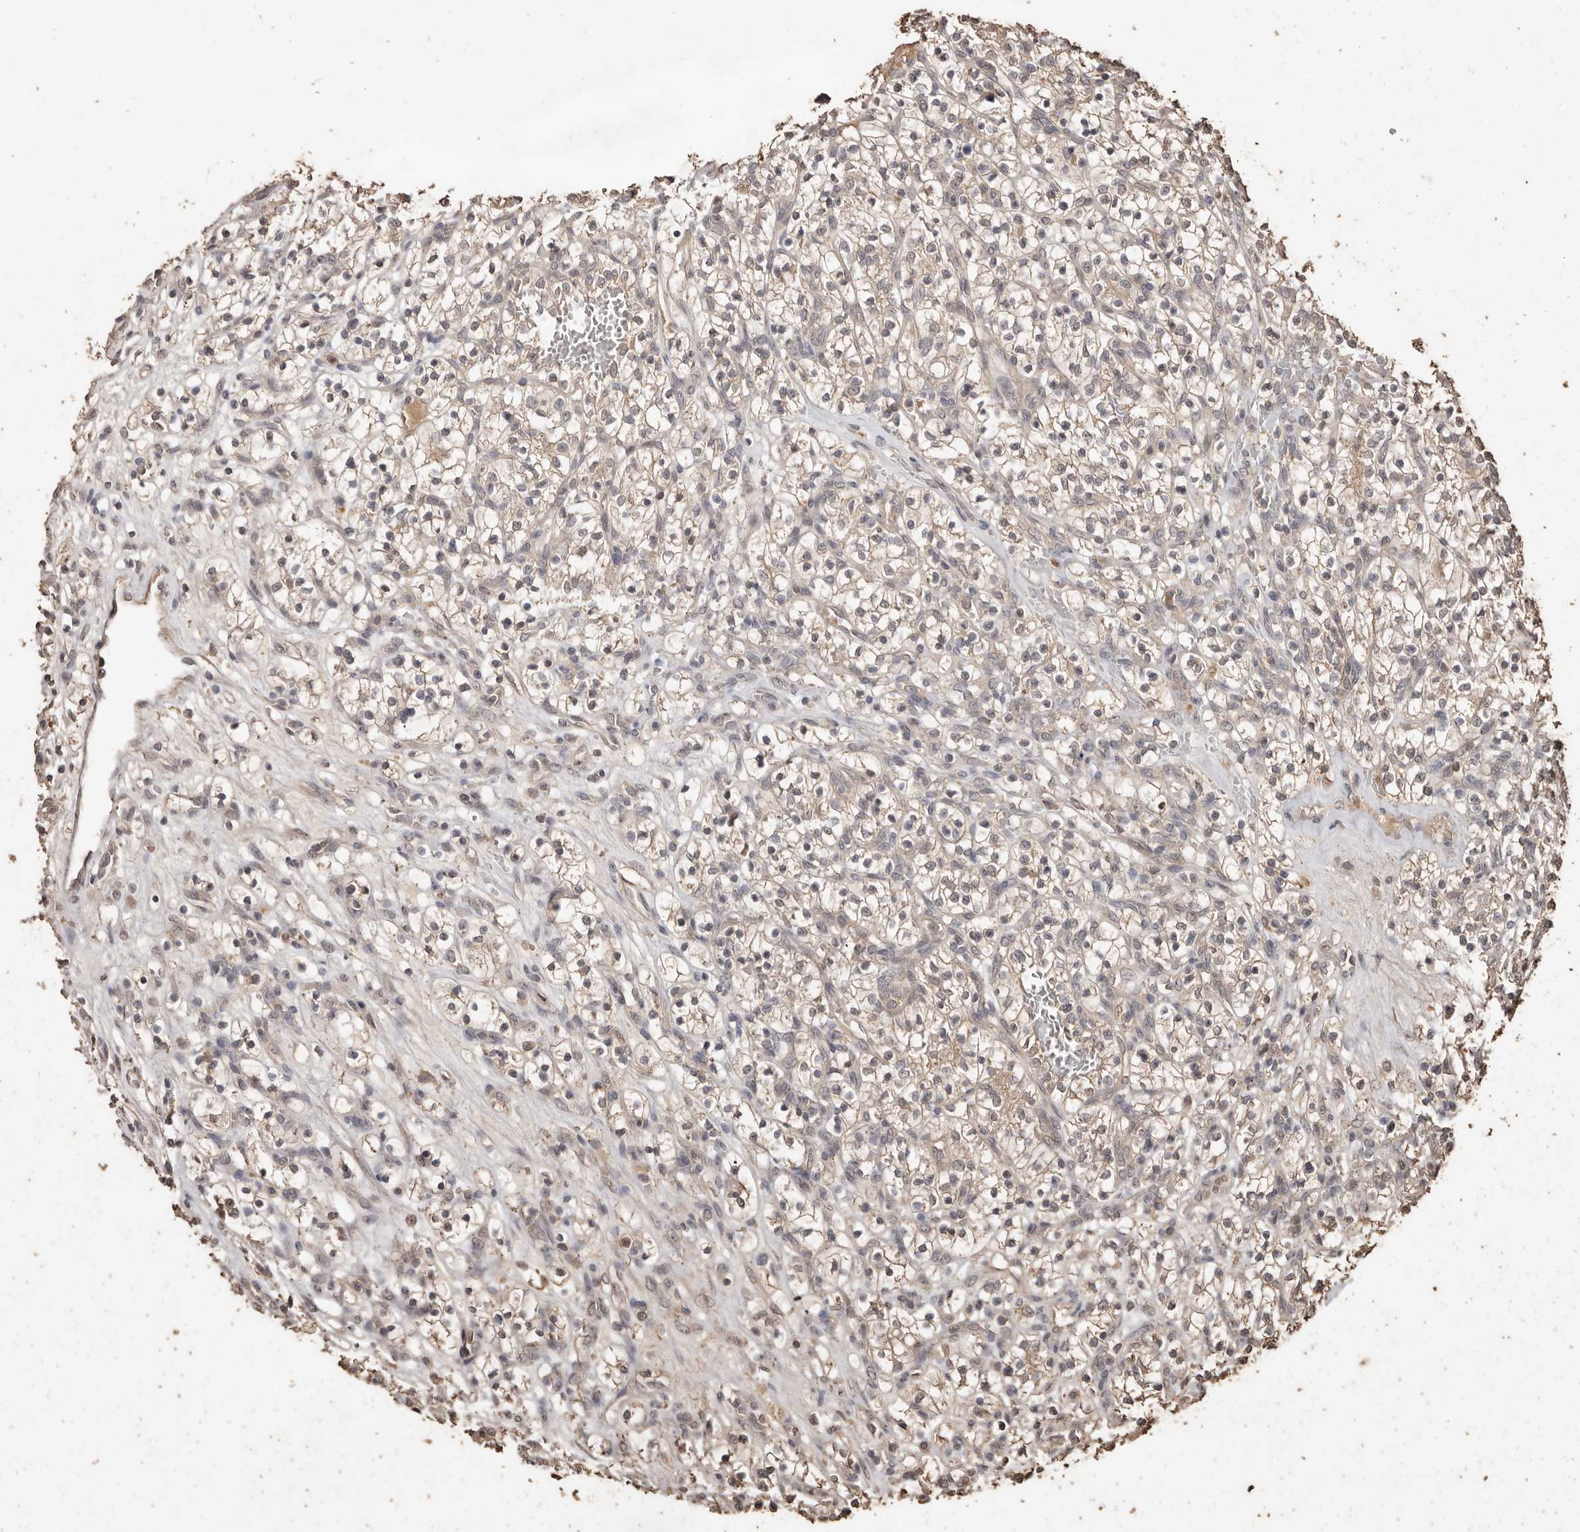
{"staining": {"intensity": "weak", "quantity": ">75%", "location": "cytoplasmic/membranous"}, "tissue": "renal cancer", "cell_type": "Tumor cells", "image_type": "cancer", "snomed": [{"axis": "morphology", "description": "Adenocarcinoma, NOS"}, {"axis": "topography", "description": "Kidney"}], "caption": "The histopathology image exhibits staining of renal cancer (adenocarcinoma), revealing weak cytoplasmic/membranous protein staining (brown color) within tumor cells. Immunohistochemistry (ihc) stains the protein in brown and the nuclei are stained blue.", "gene": "PKDCC", "patient": {"sex": "female", "age": 57}}